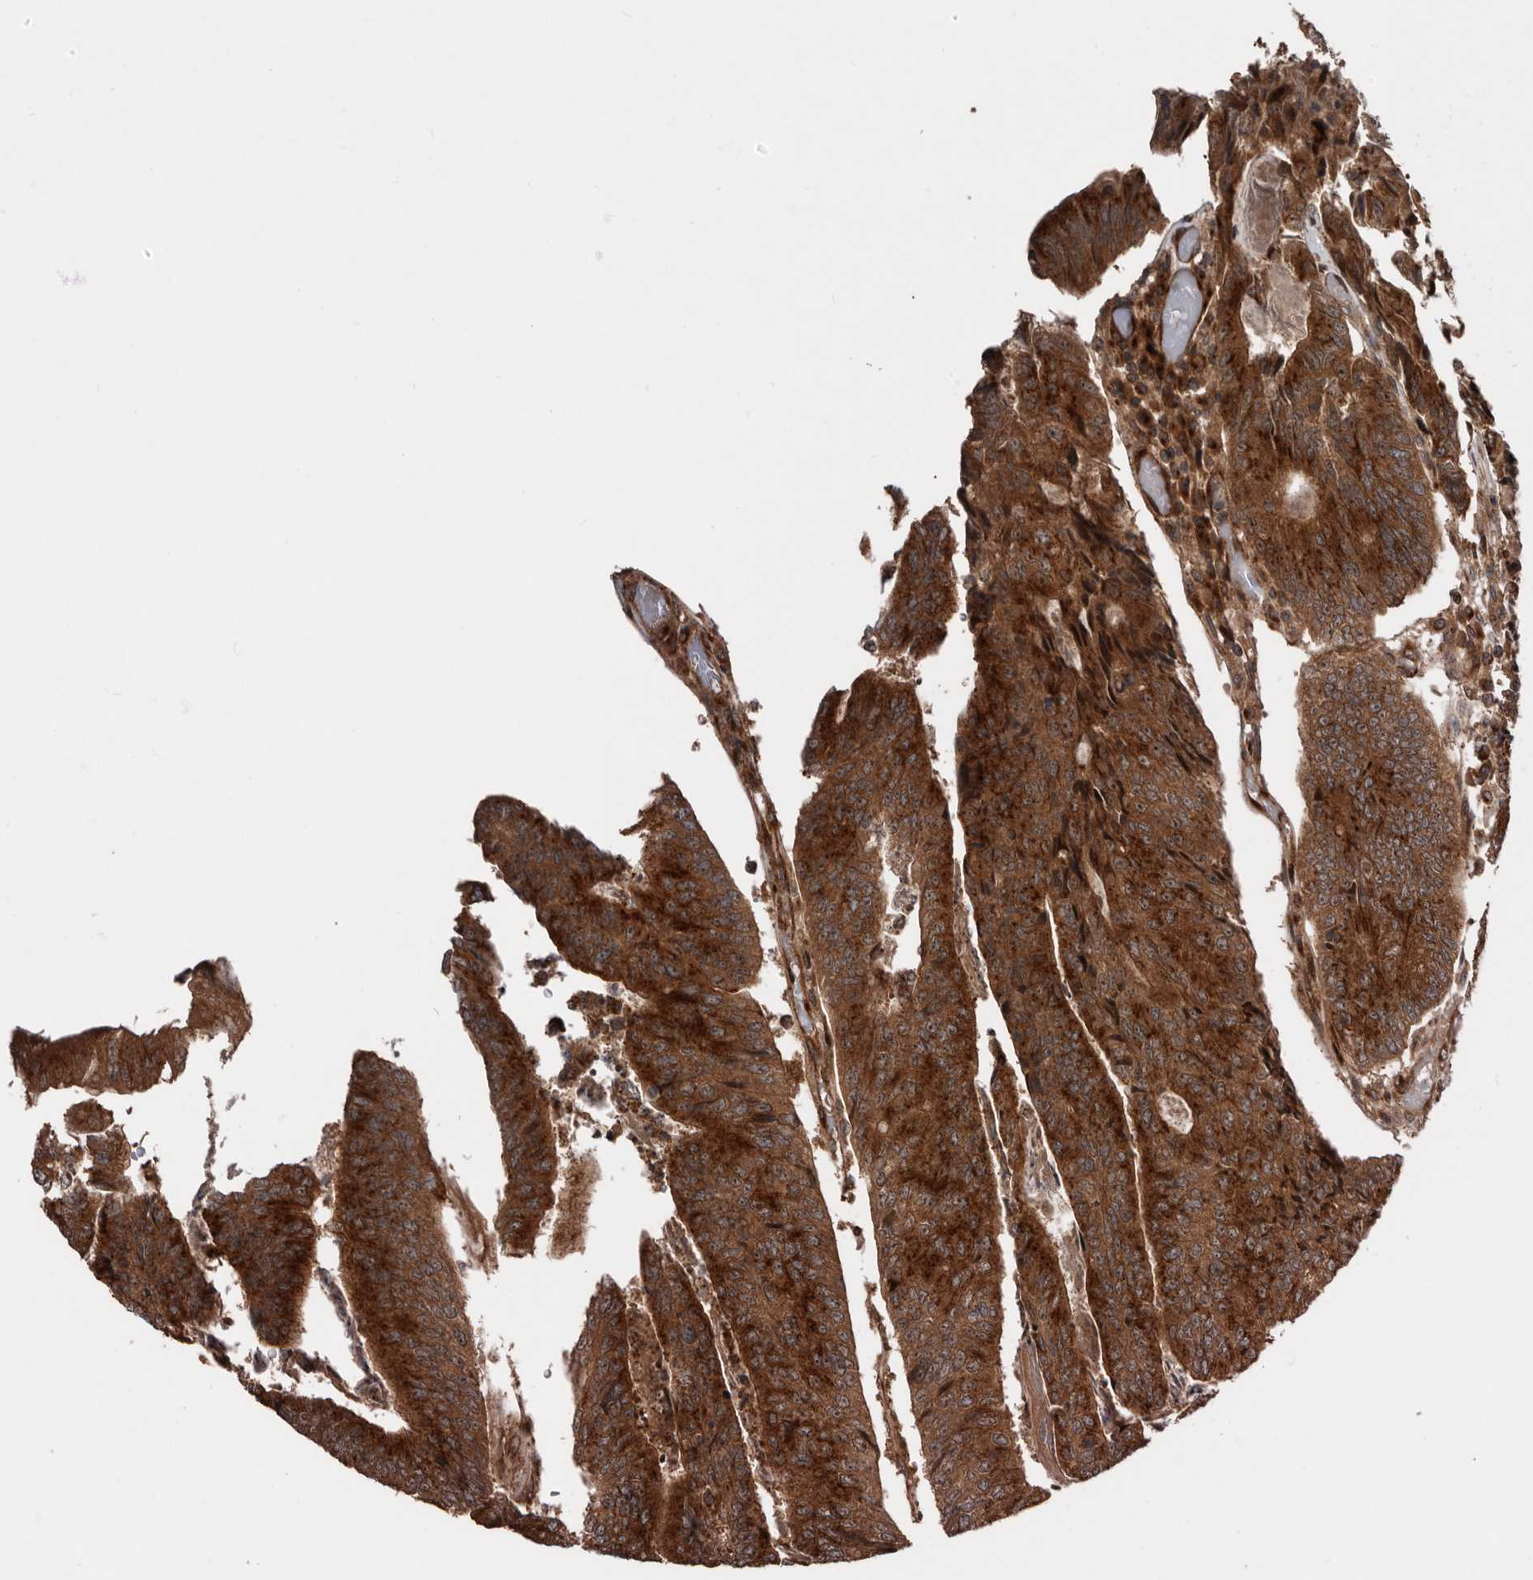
{"staining": {"intensity": "strong", "quantity": ">75%", "location": "cytoplasmic/membranous,nuclear"}, "tissue": "colorectal cancer", "cell_type": "Tumor cells", "image_type": "cancer", "snomed": [{"axis": "morphology", "description": "Adenocarcinoma, NOS"}, {"axis": "topography", "description": "Colon"}], "caption": "Colorectal adenocarcinoma was stained to show a protein in brown. There is high levels of strong cytoplasmic/membranous and nuclear positivity in about >75% of tumor cells.", "gene": "CCDC190", "patient": {"sex": "female", "age": 67}}